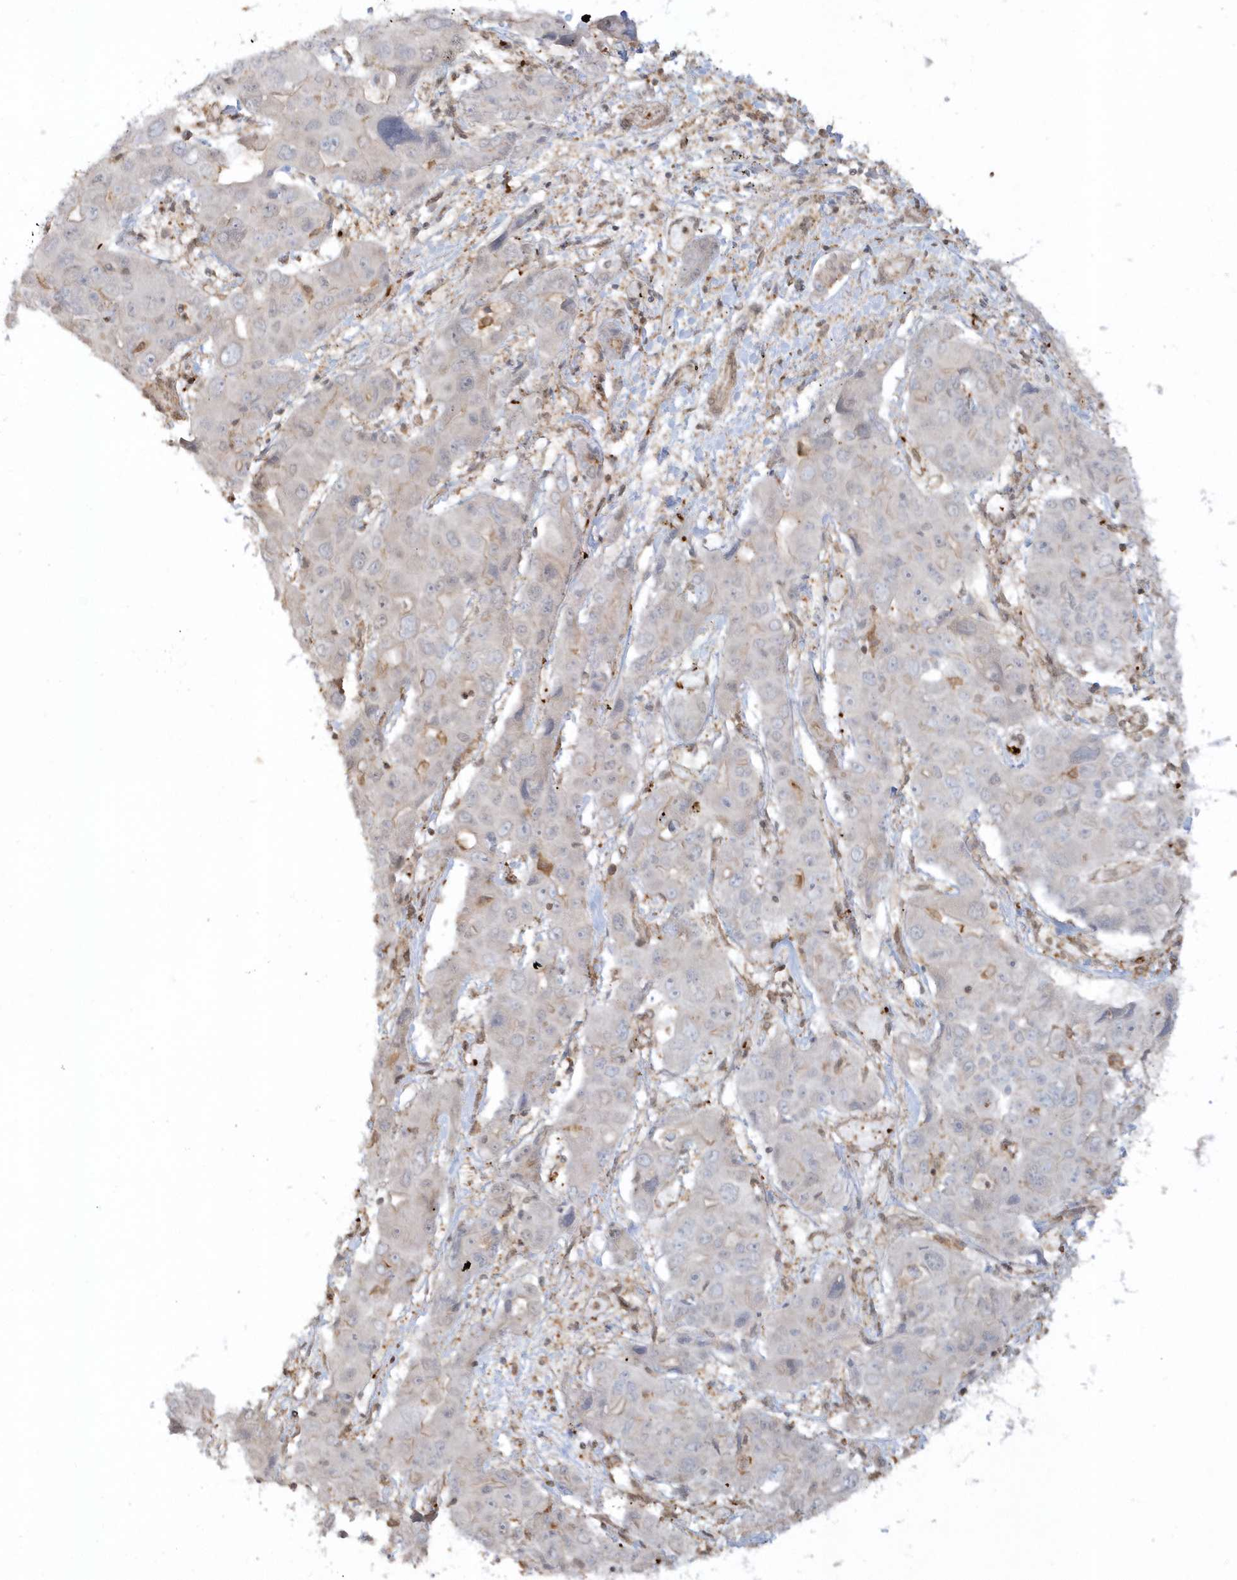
{"staining": {"intensity": "negative", "quantity": "none", "location": "none"}, "tissue": "liver cancer", "cell_type": "Tumor cells", "image_type": "cancer", "snomed": [{"axis": "morphology", "description": "Cholangiocarcinoma"}, {"axis": "topography", "description": "Liver"}], "caption": "Immunohistochemistry micrograph of neoplastic tissue: liver cholangiocarcinoma stained with DAB (3,3'-diaminobenzidine) displays no significant protein positivity in tumor cells.", "gene": "BSN", "patient": {"sex": "male", "age": 67}}